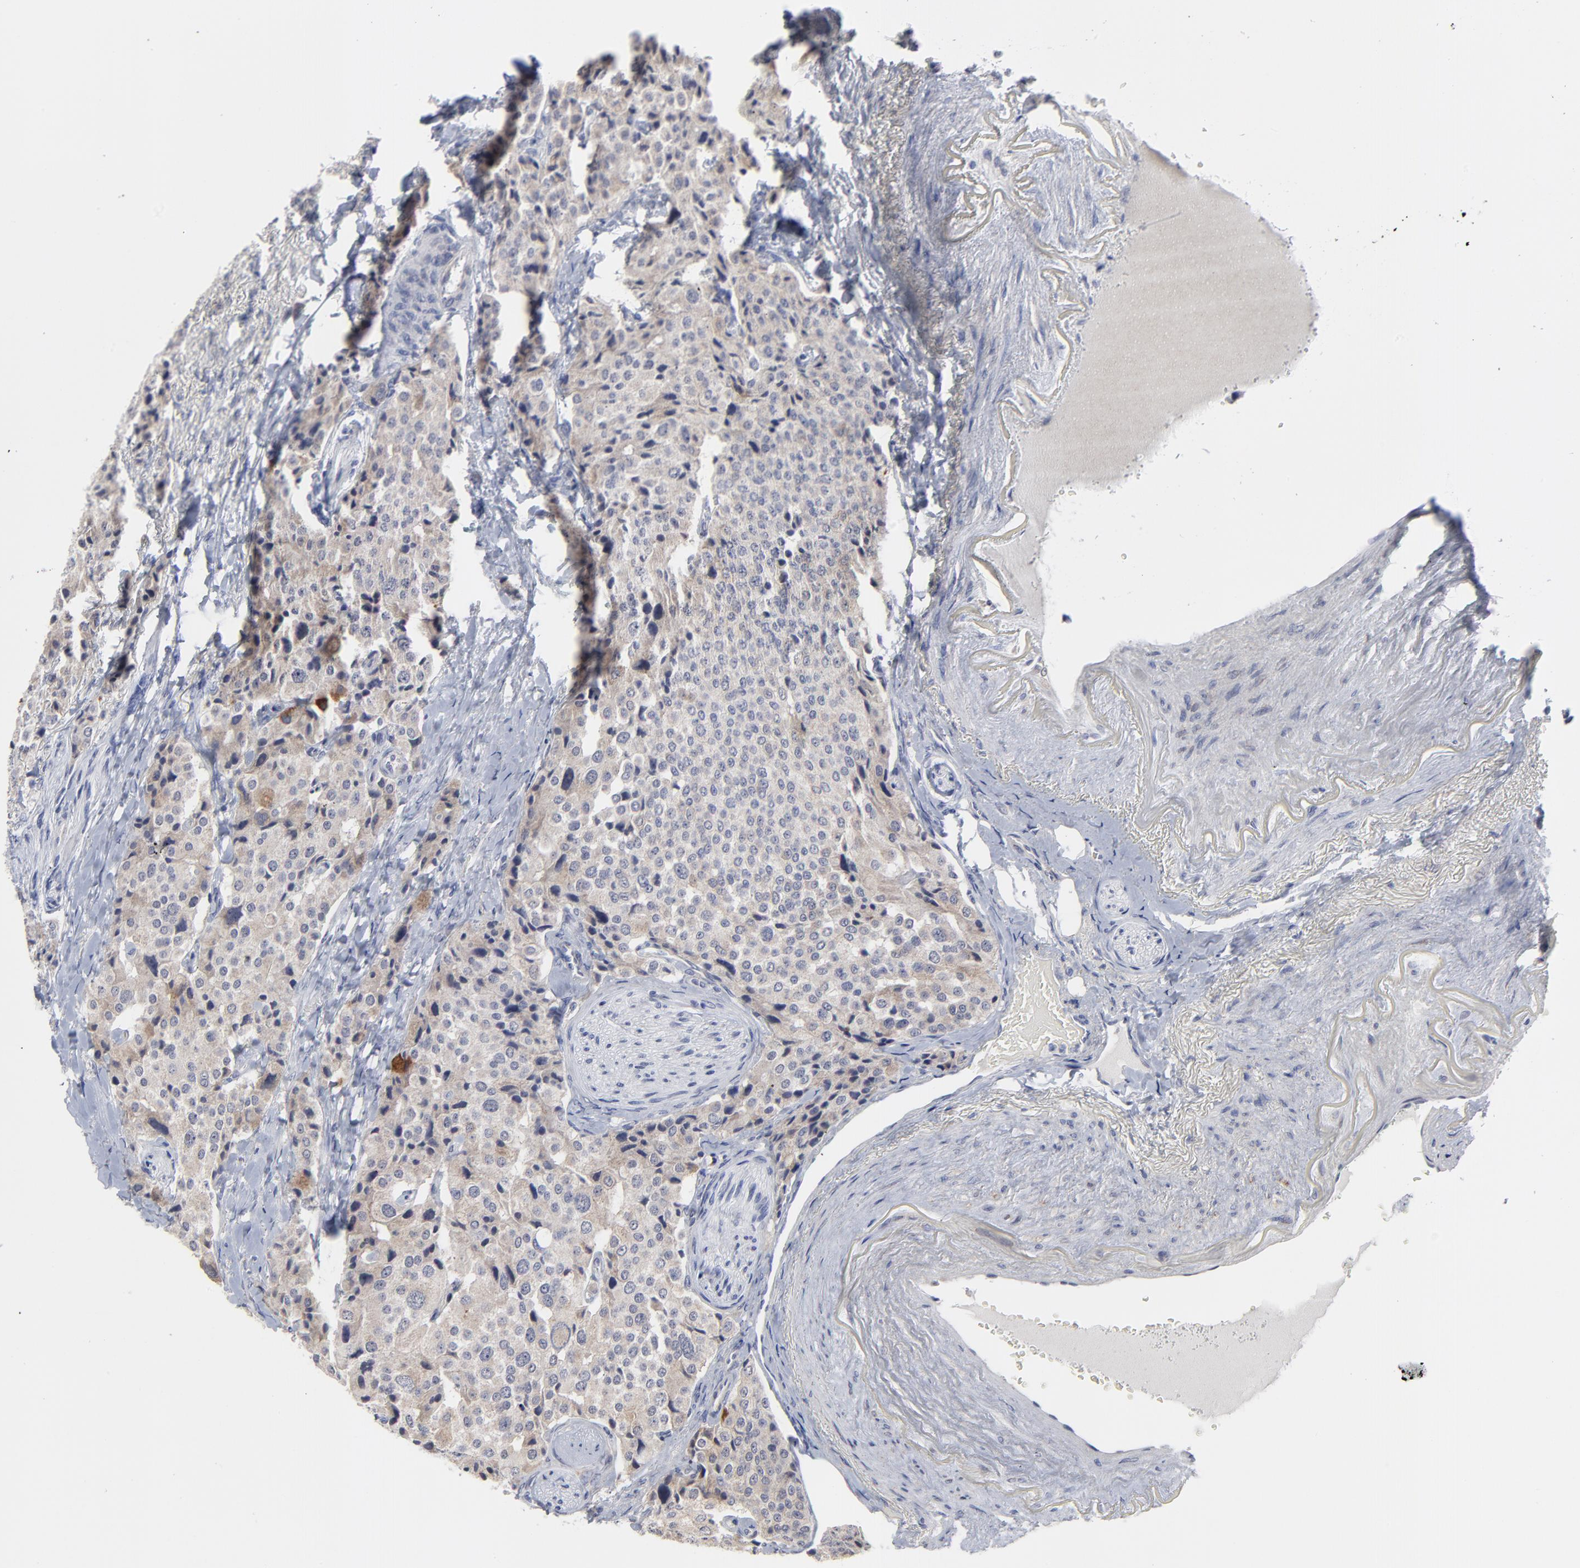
{"staining": {"intensity": "weak", "quantity": "25%-75%", "location": "cytoplasmic/membranous"}, "tissue": "carcinoid", "cell_type": "Tumor cells", "image_type": "cancer", "snomed": [{"axis": "morphology", "description": "Carcinoid, malignant, NOS"}, {"axis": "topography", "description": "Colon"}], "caption": "High-power microscopy captured an immunohistochemistry photomicrograph of carcinoid (malignant), revealing weak cytoplasmic/membranous positivity in approximately 25%-75% of tumor cells. (brown staining indicates protein expression, while blue staining denotes nuclei).", "gene": "MAGEA10", "patient": {"sex": "female", "age": 61}}